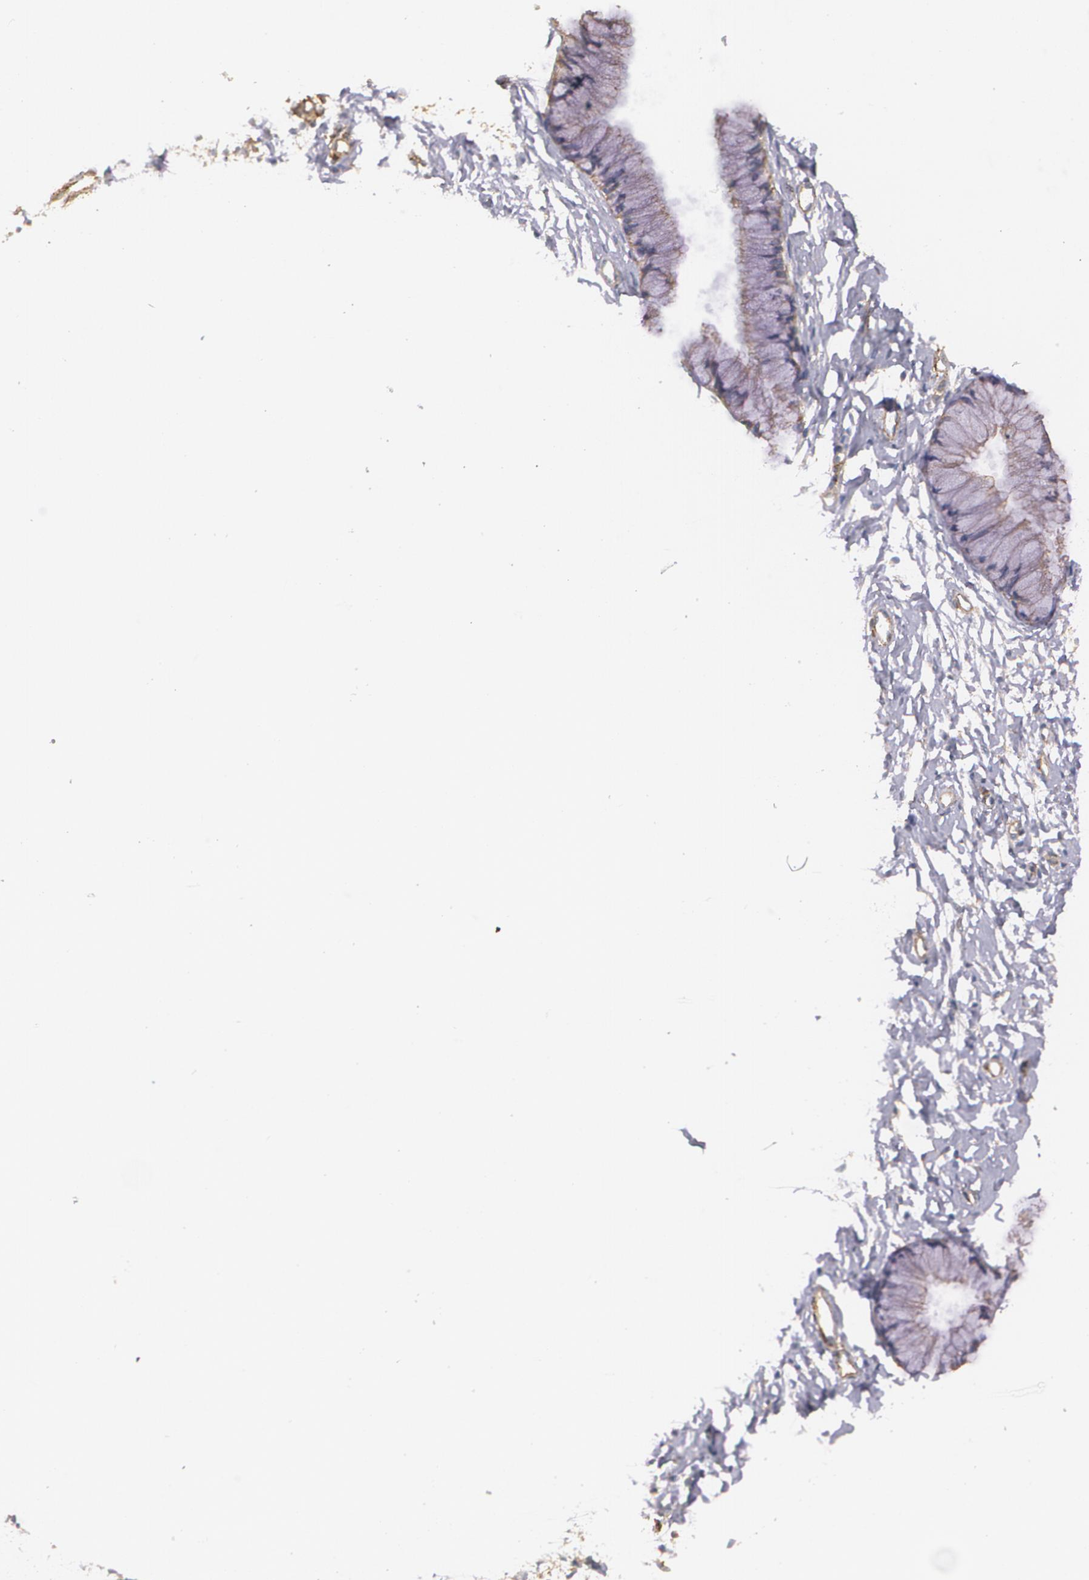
{"staining": {"intensity": "strong", "quantity": ">75%", "location": "cytoplasmic/membranous"}, "tissue": "cervix", "cell_type": "Glandular cells", "image_type": "normal", "snomed": [{"axis": "morphology", "description": "Normal tissue, NOS"}, {"axis": "topography", "description": "Cervix"}], "caption": "Human cervix stained with a brown dye displays strong cytoplasmic/membranous positive staining in about >75% of glandular cells.", "gene": "TJP1", "patient": {"sex": "female", "age": 46}}